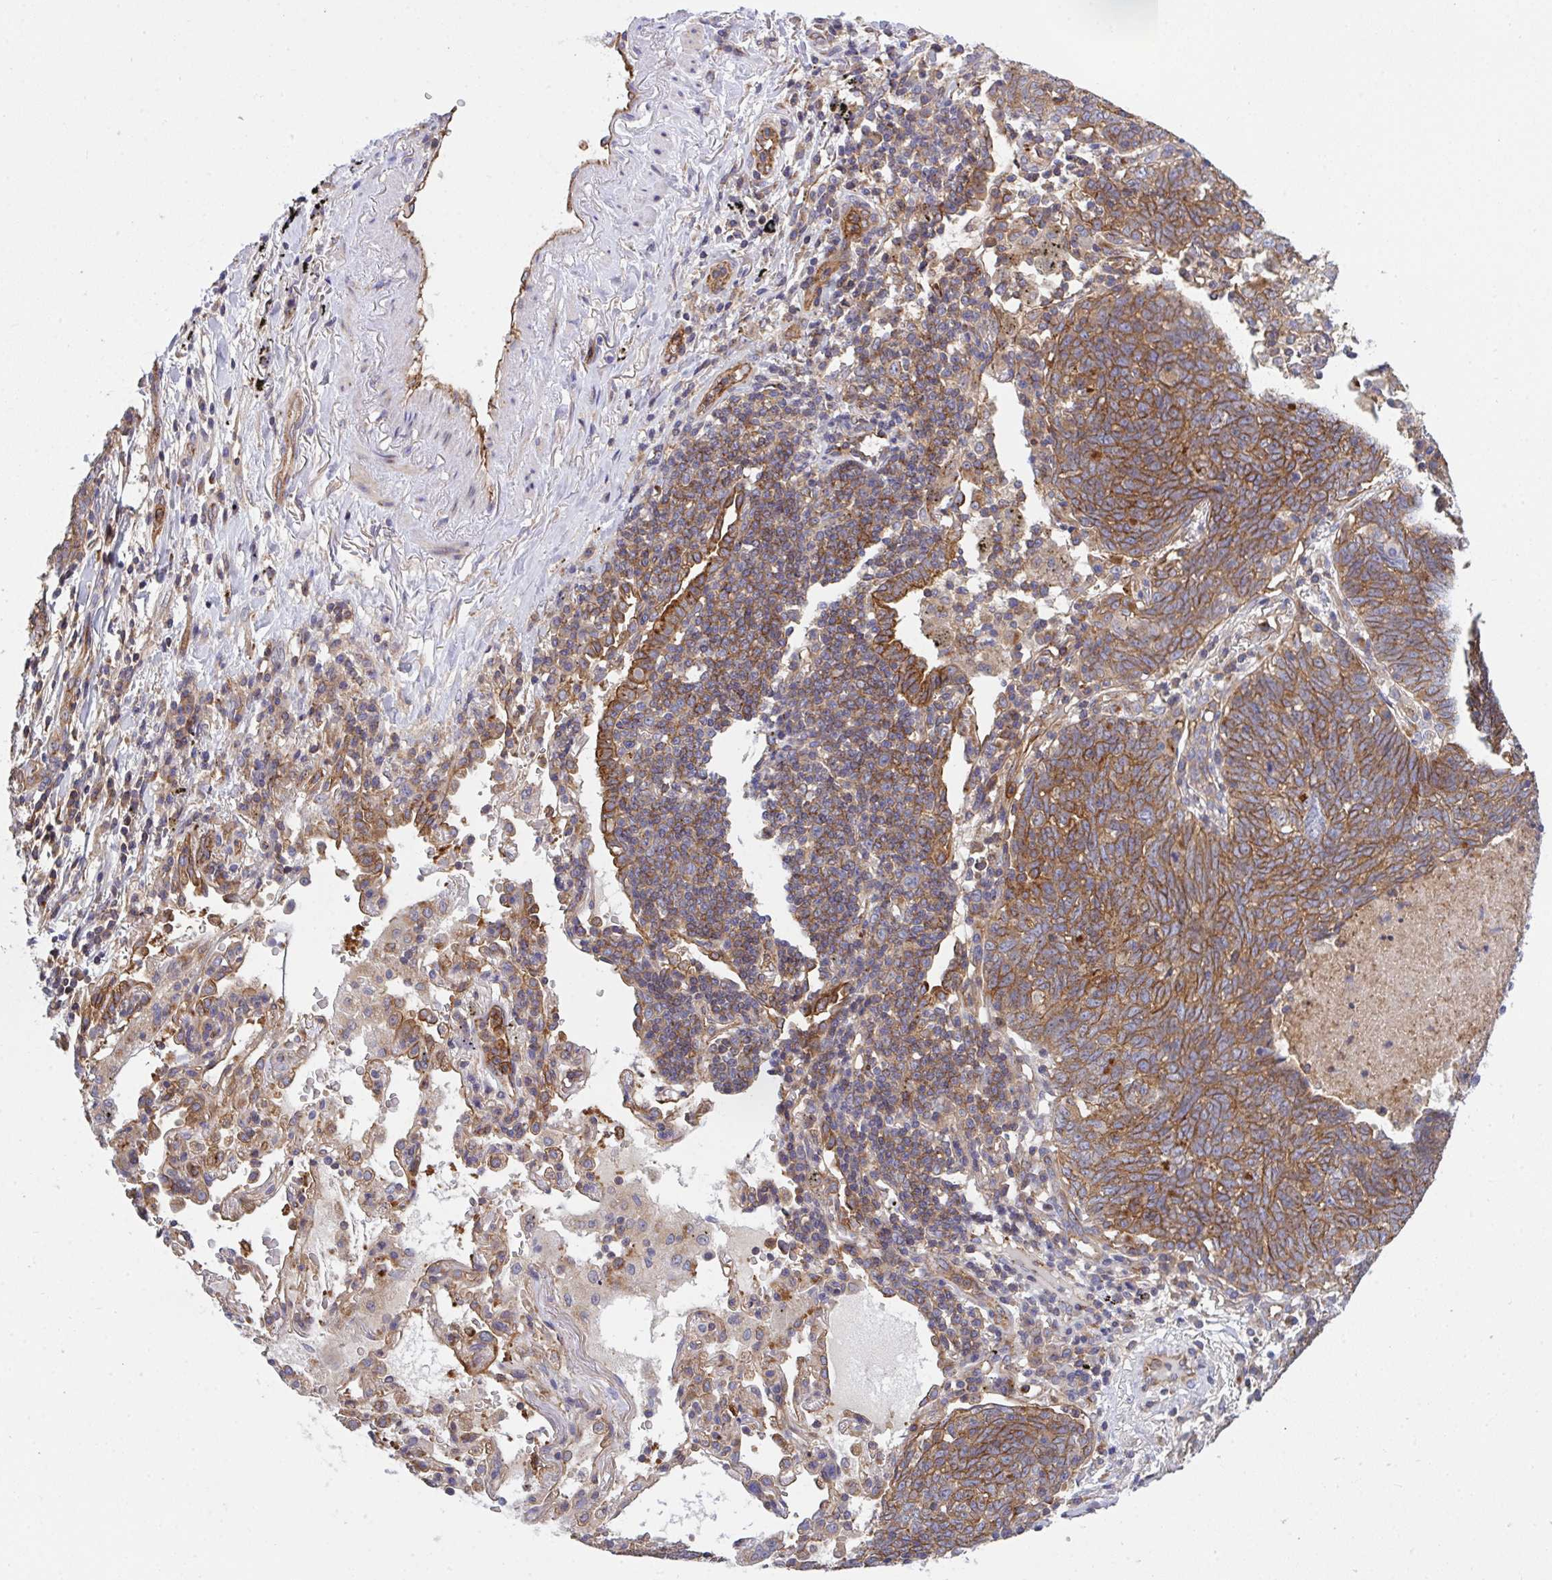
{"staining": {"intensity": "moderate", "quantity": ">75%", "location": "cytoplasmic/membranous"}, "tissue": "lung cancer", "cell_type": "Tumor cells", "image_type": "cancer", "snomed": [{"axis": "morphology", "description": "Squamous cell carcinoma, NOS"}, {"axis": "topography", "description": "Lung"}], "caption": "Lung squamous cell carcinoma was stained to show a protein in brown. There is medium levels of moderate cytoplasmic/membranous expression in approximately >75% of tumor cells.", "gene": "C4orf36", "patient": {"sex": "female", "age": 72}}